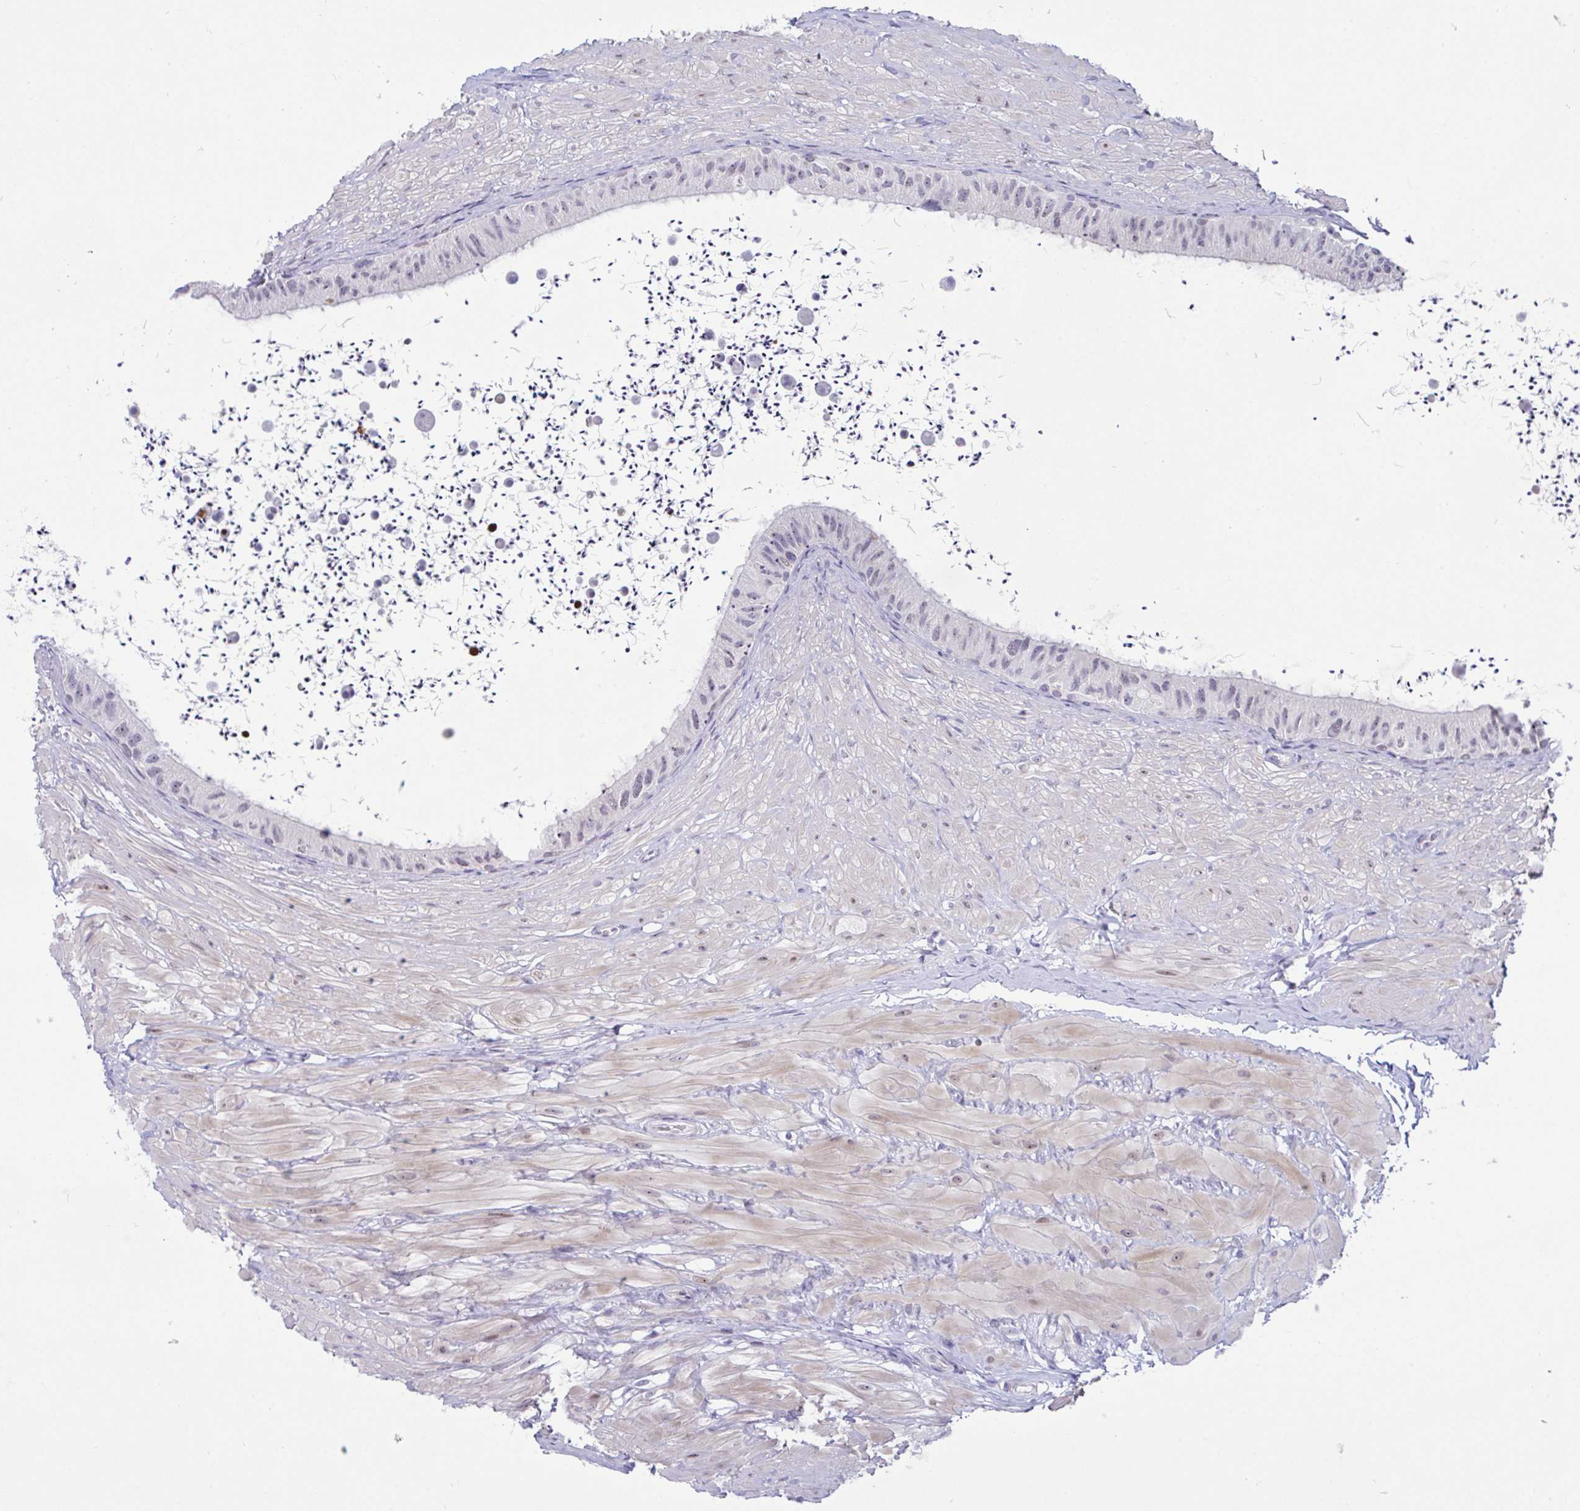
{"staining": {"intensity": "weak", "quantity": "<25%", "location": "nuclear"}, "tissue": "epididymis", "cell_type": "Glandular cells", "image_type": "normal", "snomed": [{"axis": "morphology", "description": "Normal tissue, NOS"}, {"axis": "topography", "description": "Epididymis"}, {"axis": "topography", "description": "Peripheral nerve tissue"}], "caption": "Immunohistochemistry image of normal epididymis: epididymis stained with DAB reveals no significant protein expression in glandular cells.", "gene": "USP35", "patient": {"sex": "male", "age": 32}}